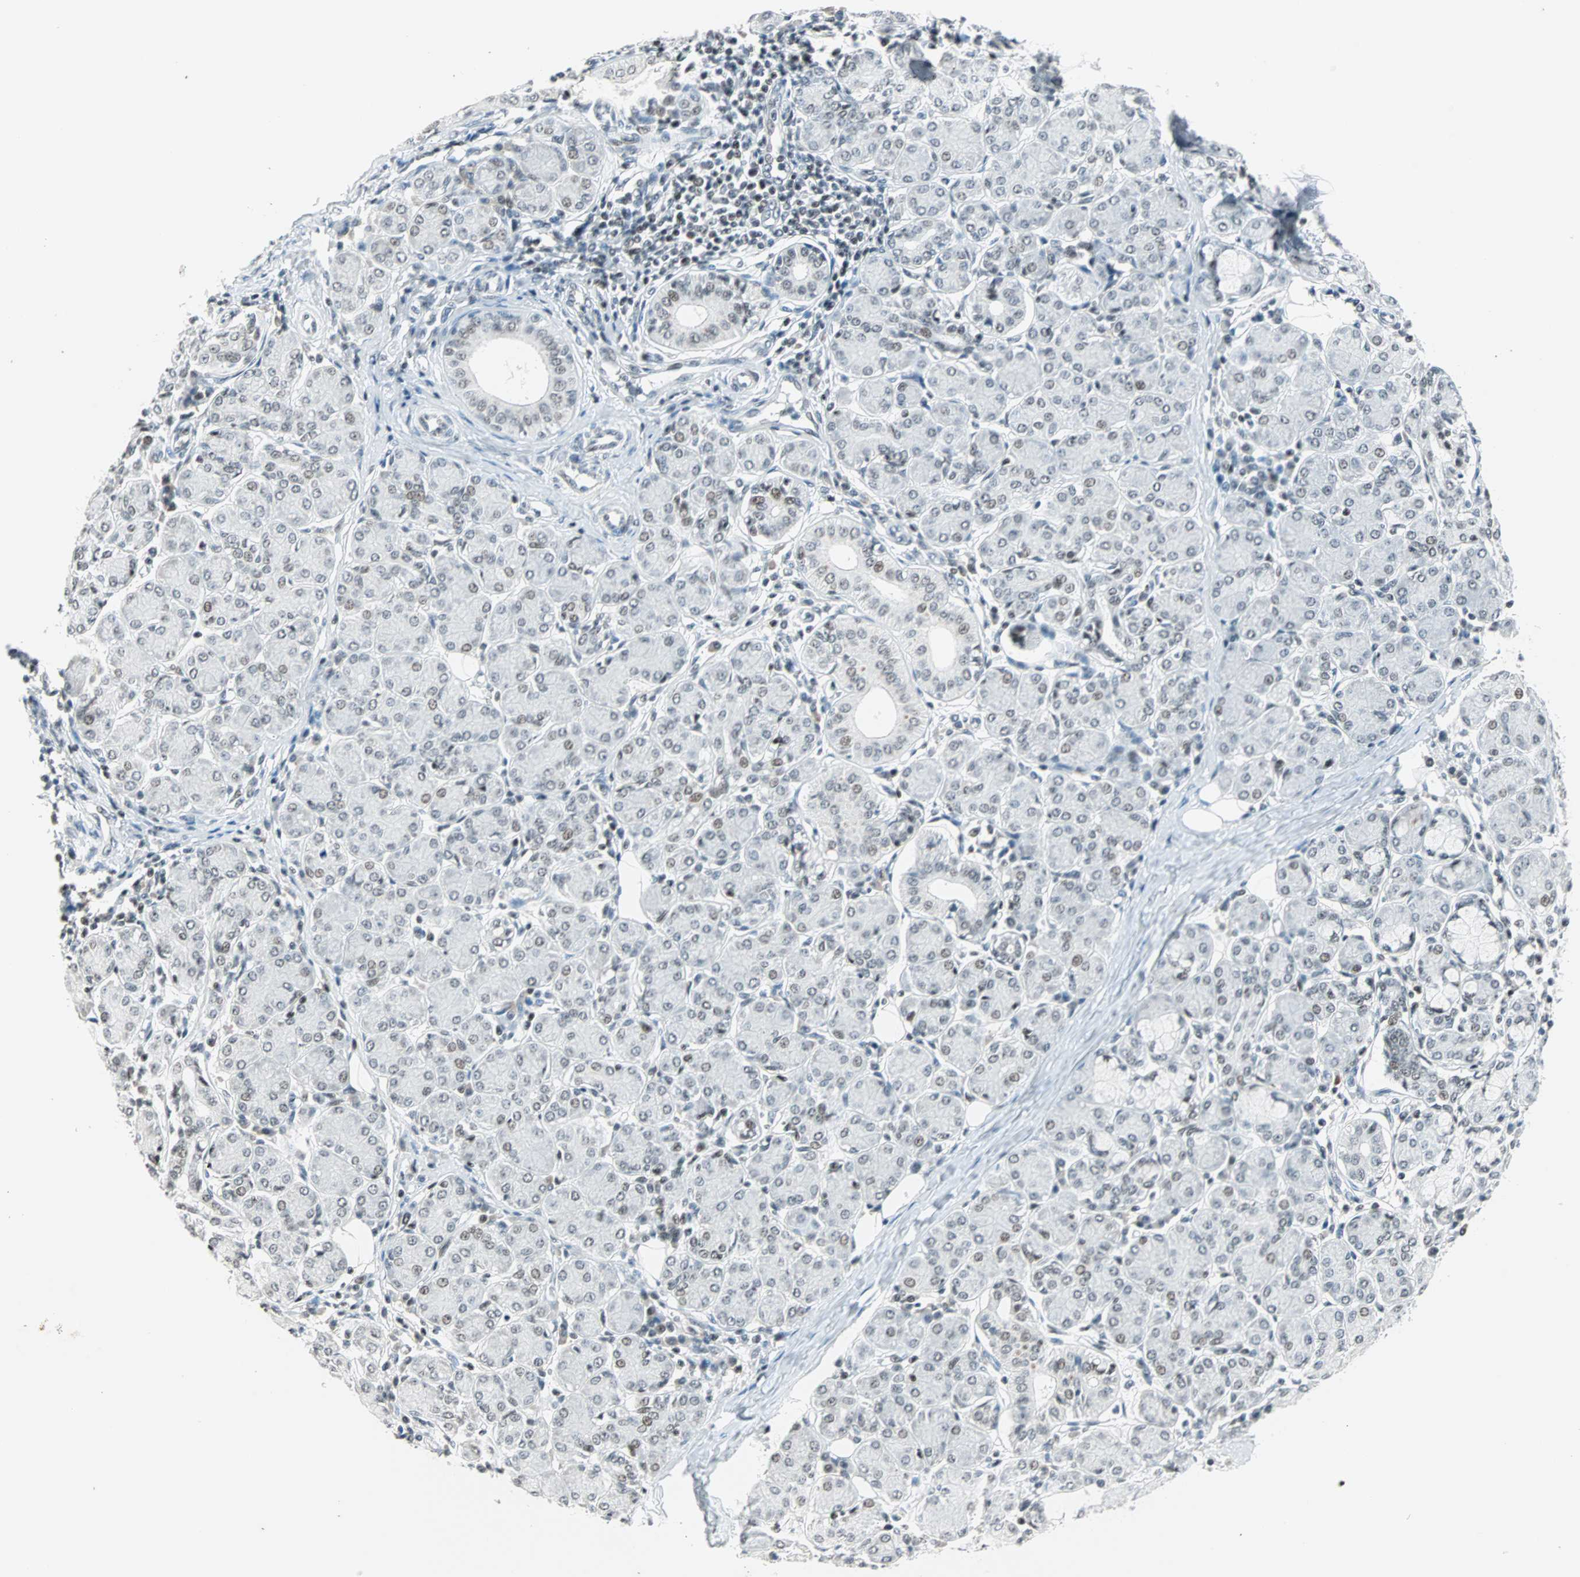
{"staining": {"intensity": "weak", "quantity": "25%-75%", "location": "nuclear"}, "tissue": "salivary gland", "cell_type": "Glandular cells", "image_type": "normal", "snomed": [{"axis": "morphology", "description": "Normal tissue, NOS"}, {"axis": "morphology", "description": "Inflammation, NOS"}, {"axis": "topography", "description": "Lymph node"}, {"axis": "topography", "description": "Salivary gland"}], "caption": "Protein analysis of benign salivary gland demonstrates weak nuclear expression in about 25%-75% of glandular cells.", "gene": "SIN3A", "patient": {"sex": "male", "age": 3}}